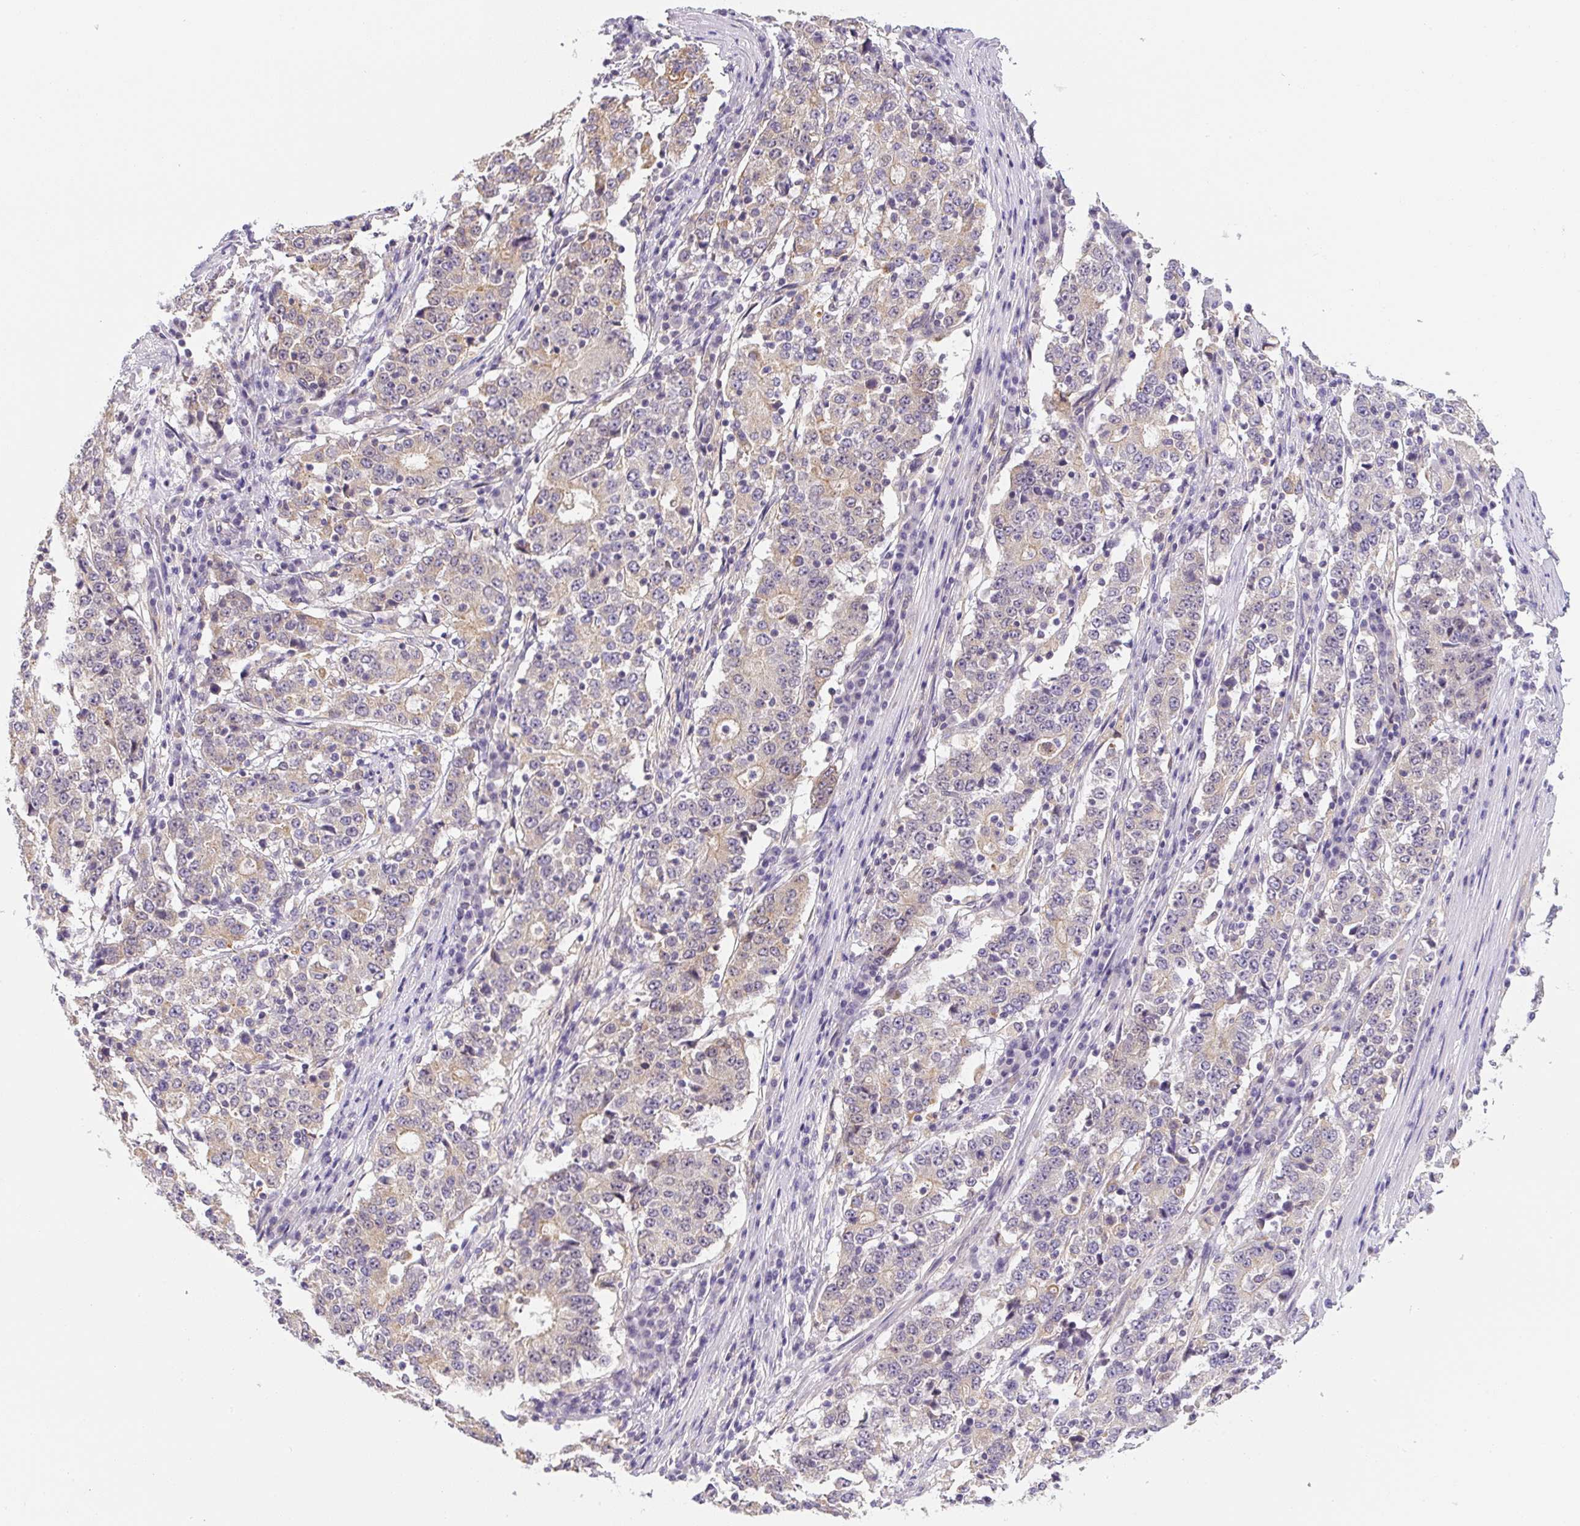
{"staining": {"intensity": "weak", "quantity": "<25%", "location": "cytoplasmic/membranous"}, "tissue": "stomach cancer", "cell_type": "Tumor cells", "image_type": "cancer", "snomed": [{"axis": "morphology", "description": "Adenocarcinoma, NOS"}, {"axis": "topography", "description": "Stomach"}], "caption": "The immunohistochemistry (IHC) micrograph has no significant staining in tumor cells of adenocarcinoma (stomach) tissue. The staining was performed using DAB to visualize the protein expression in brown, while the nuclei were stained in blue with hematoxylin (Magnification: 20x).", "gene": "PLA2G4A", "patient": {"sex": "male", "age": 59}}